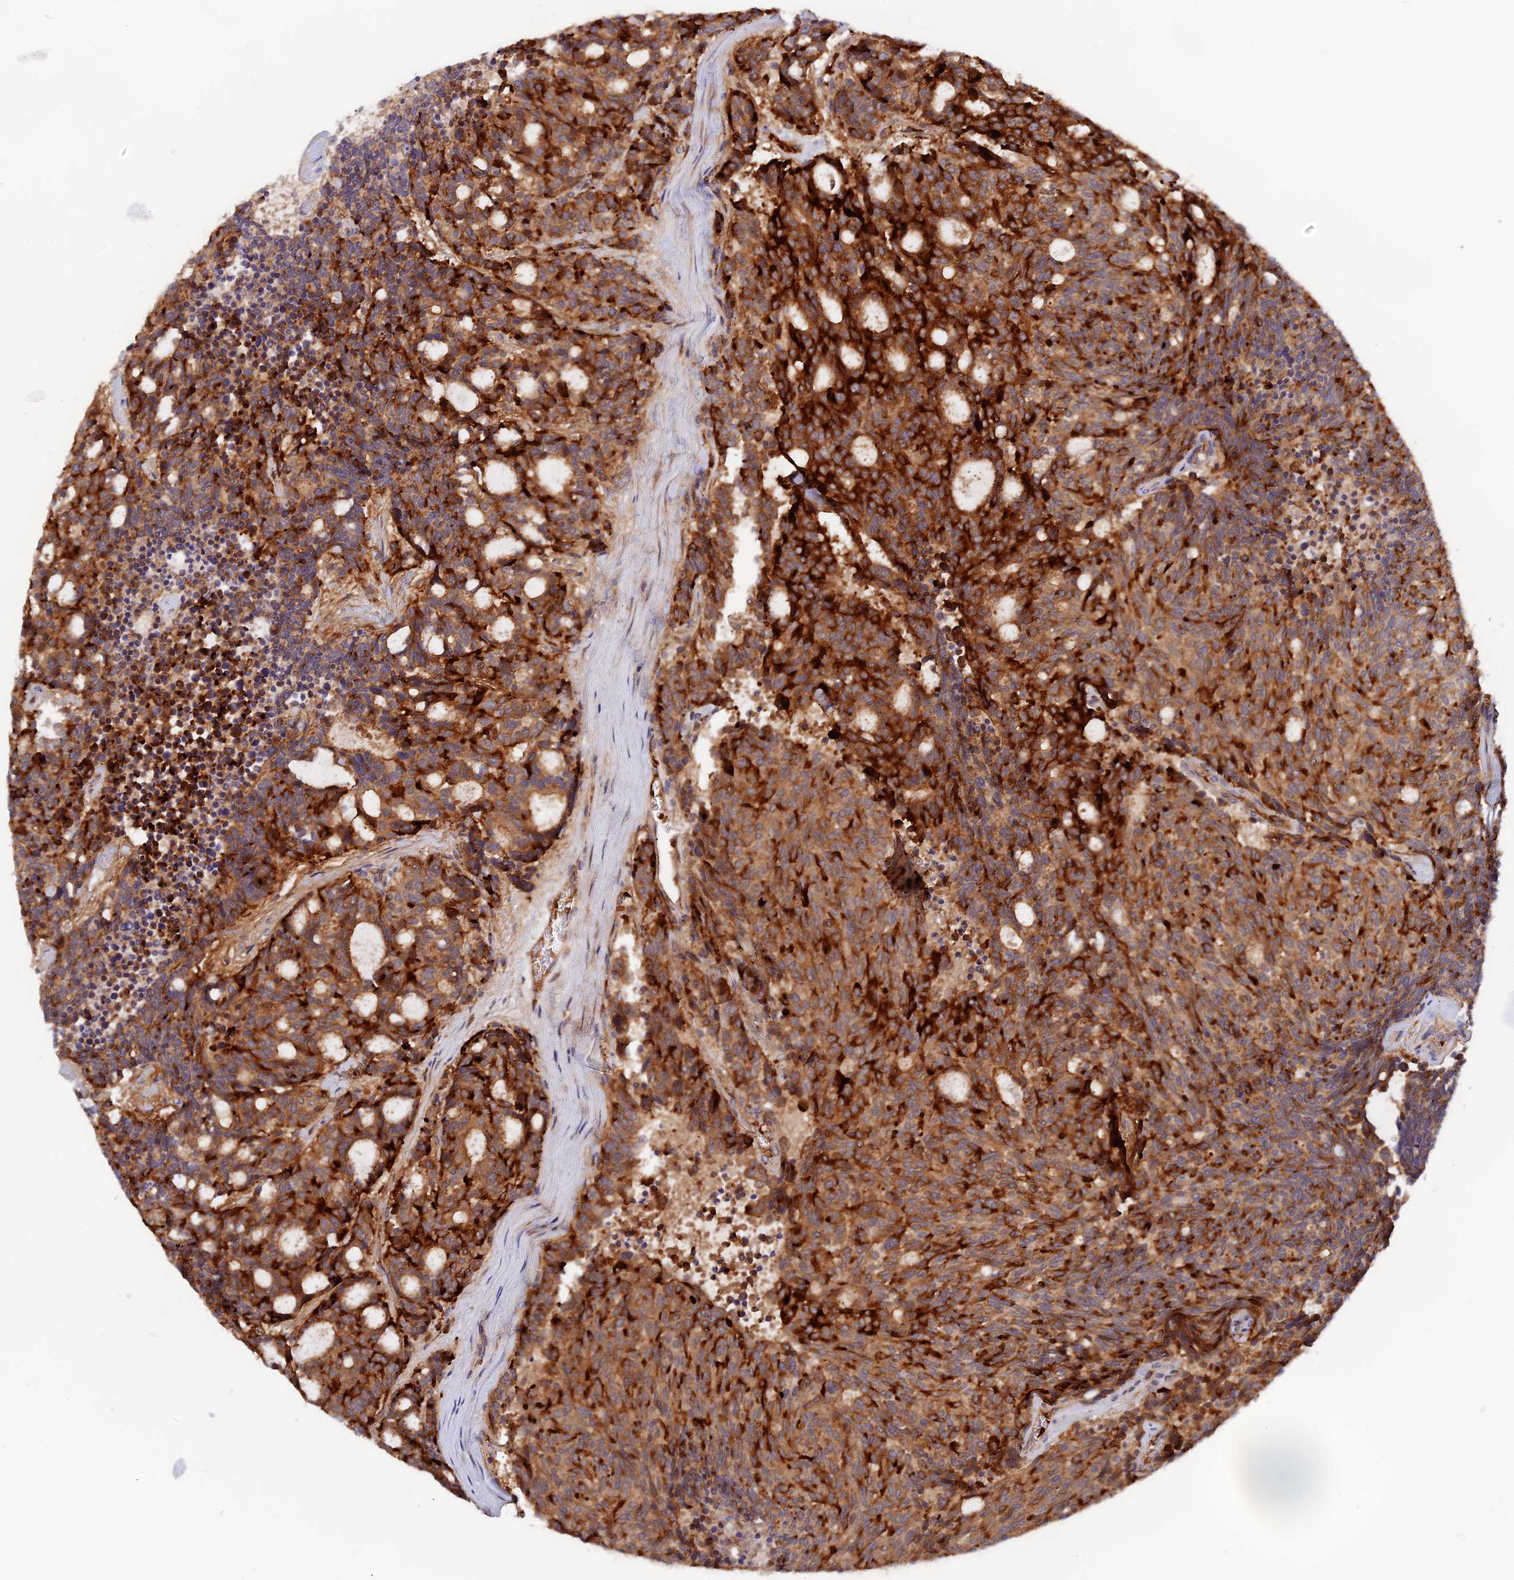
{"staining": {"intensity": "strong", "quantity": "25%-75%", "location": "cytoplasmic/membranous"}, "tissue": "carcinoid", "cell_type": "Tumor cells", "image_type": "cancer", "snomed": [{"axis": "morphology", "description": "Carcinoid, malignant, NOS"}, {"axis": "topography", "description": "Pancreas"}], "caption": "Carcinoid (malignant) was stained to show a protein in brown. There is high levels of strong cytoplasmic/membranous positivity in approximately 25%-75% of tumor cells.", "gene": "MISP3", "patient": {"sex": "female", "age": 54}}